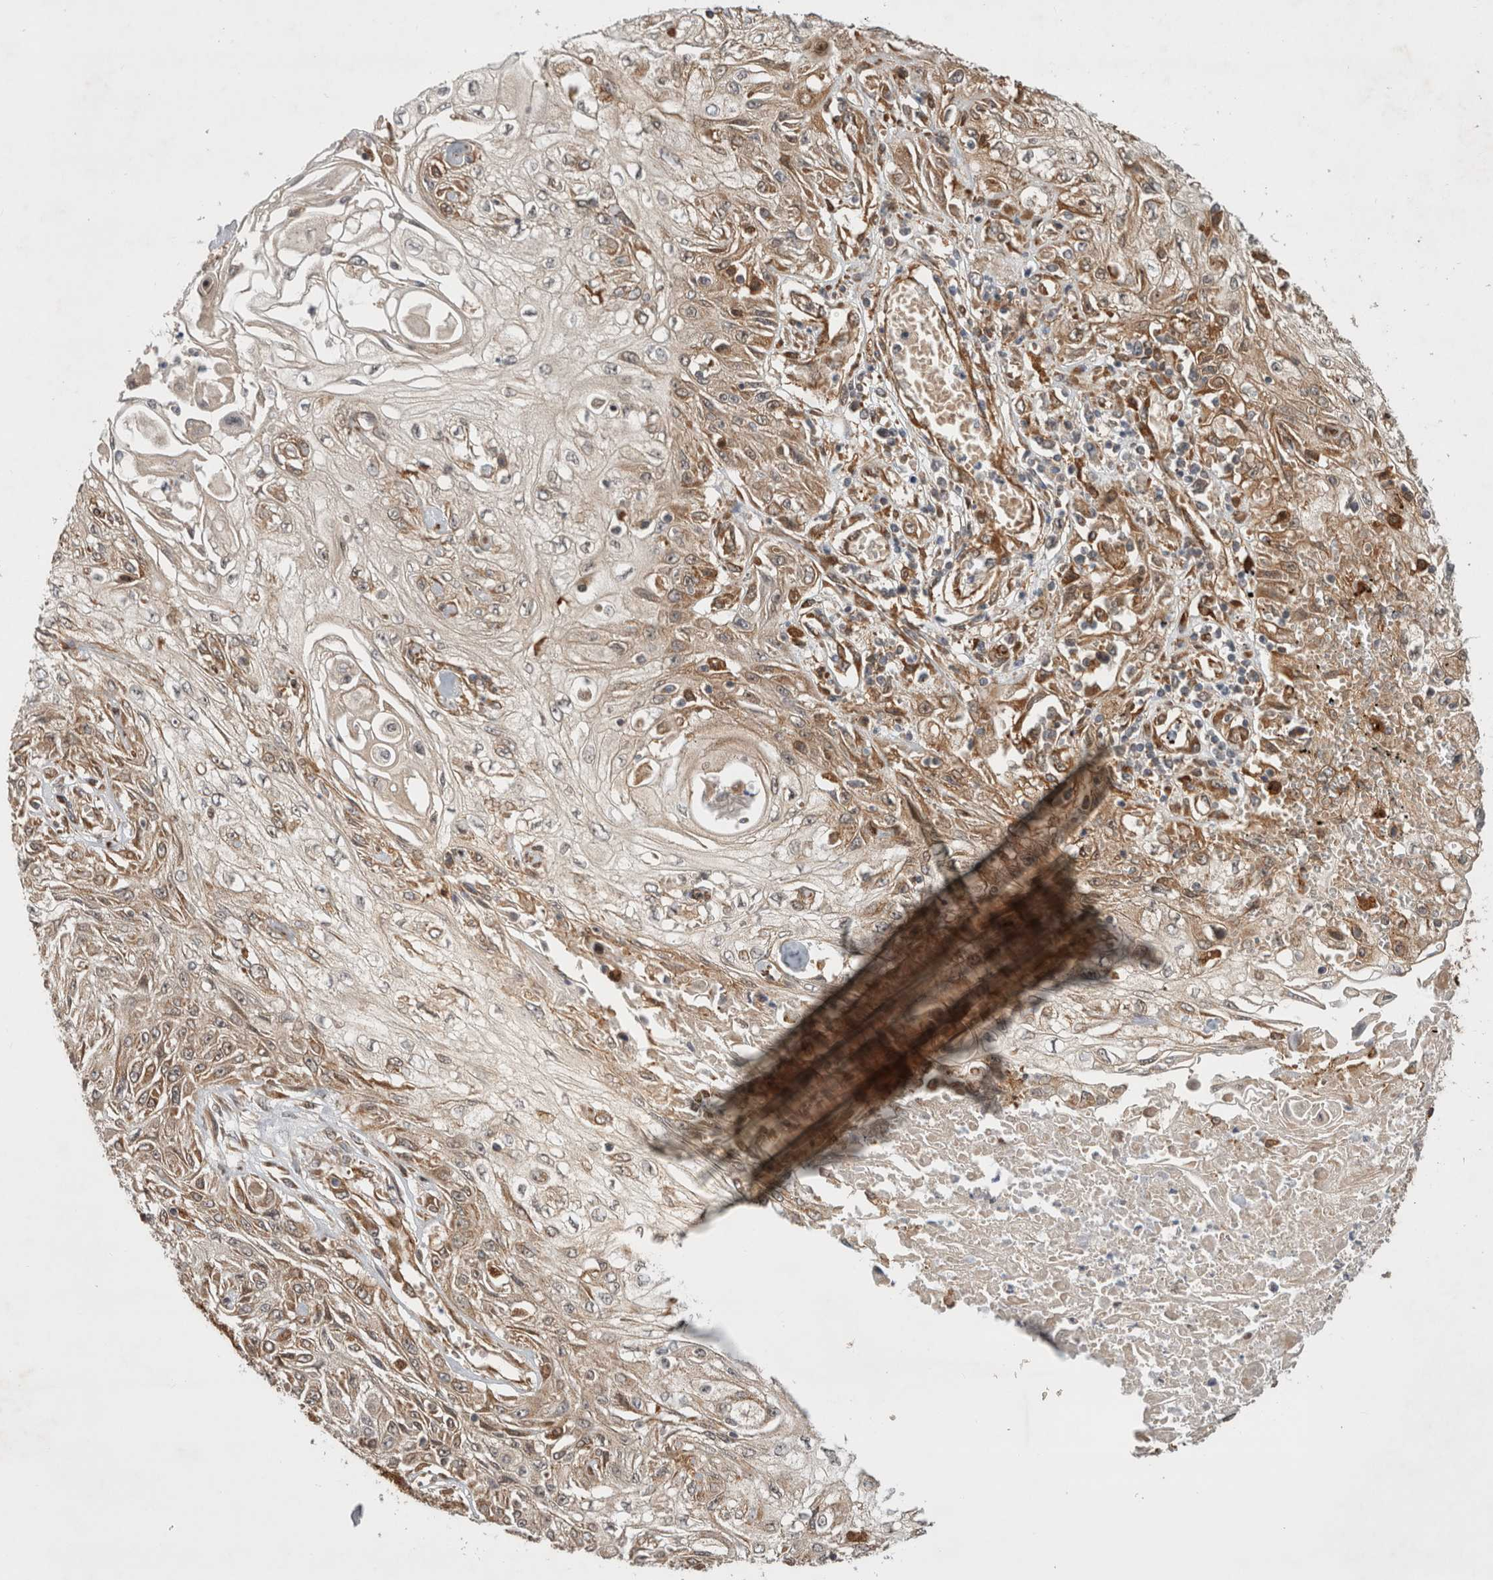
{"staining": {"intensity": "moderate", "quantity": ">75%", "location": "cytoplasmic/membranous"}, "tissue": "skin cancer", "cell_type": "Tumor cells", "image_type": "cancer", "snomed": [{"axis": "morphology", "description": "Squamous cell carcinoma, NOS"}, {"axis": "morphology", "description": "Squamous cell carcinoma, metastatic, NOS"}, {"axis": "topography", "description": "Skin"}, {"axis": "topography", "description": "Lymph node"}], "caption": "Skin cancer stained with DAB immunohistochemistry (IHC) demonstrates medium levels of moderate cytoplasmic/membranous expression in about >75% of tumor cells.", "gene": "TUBD1", "patient": {"sex": "male", "age": 75}}